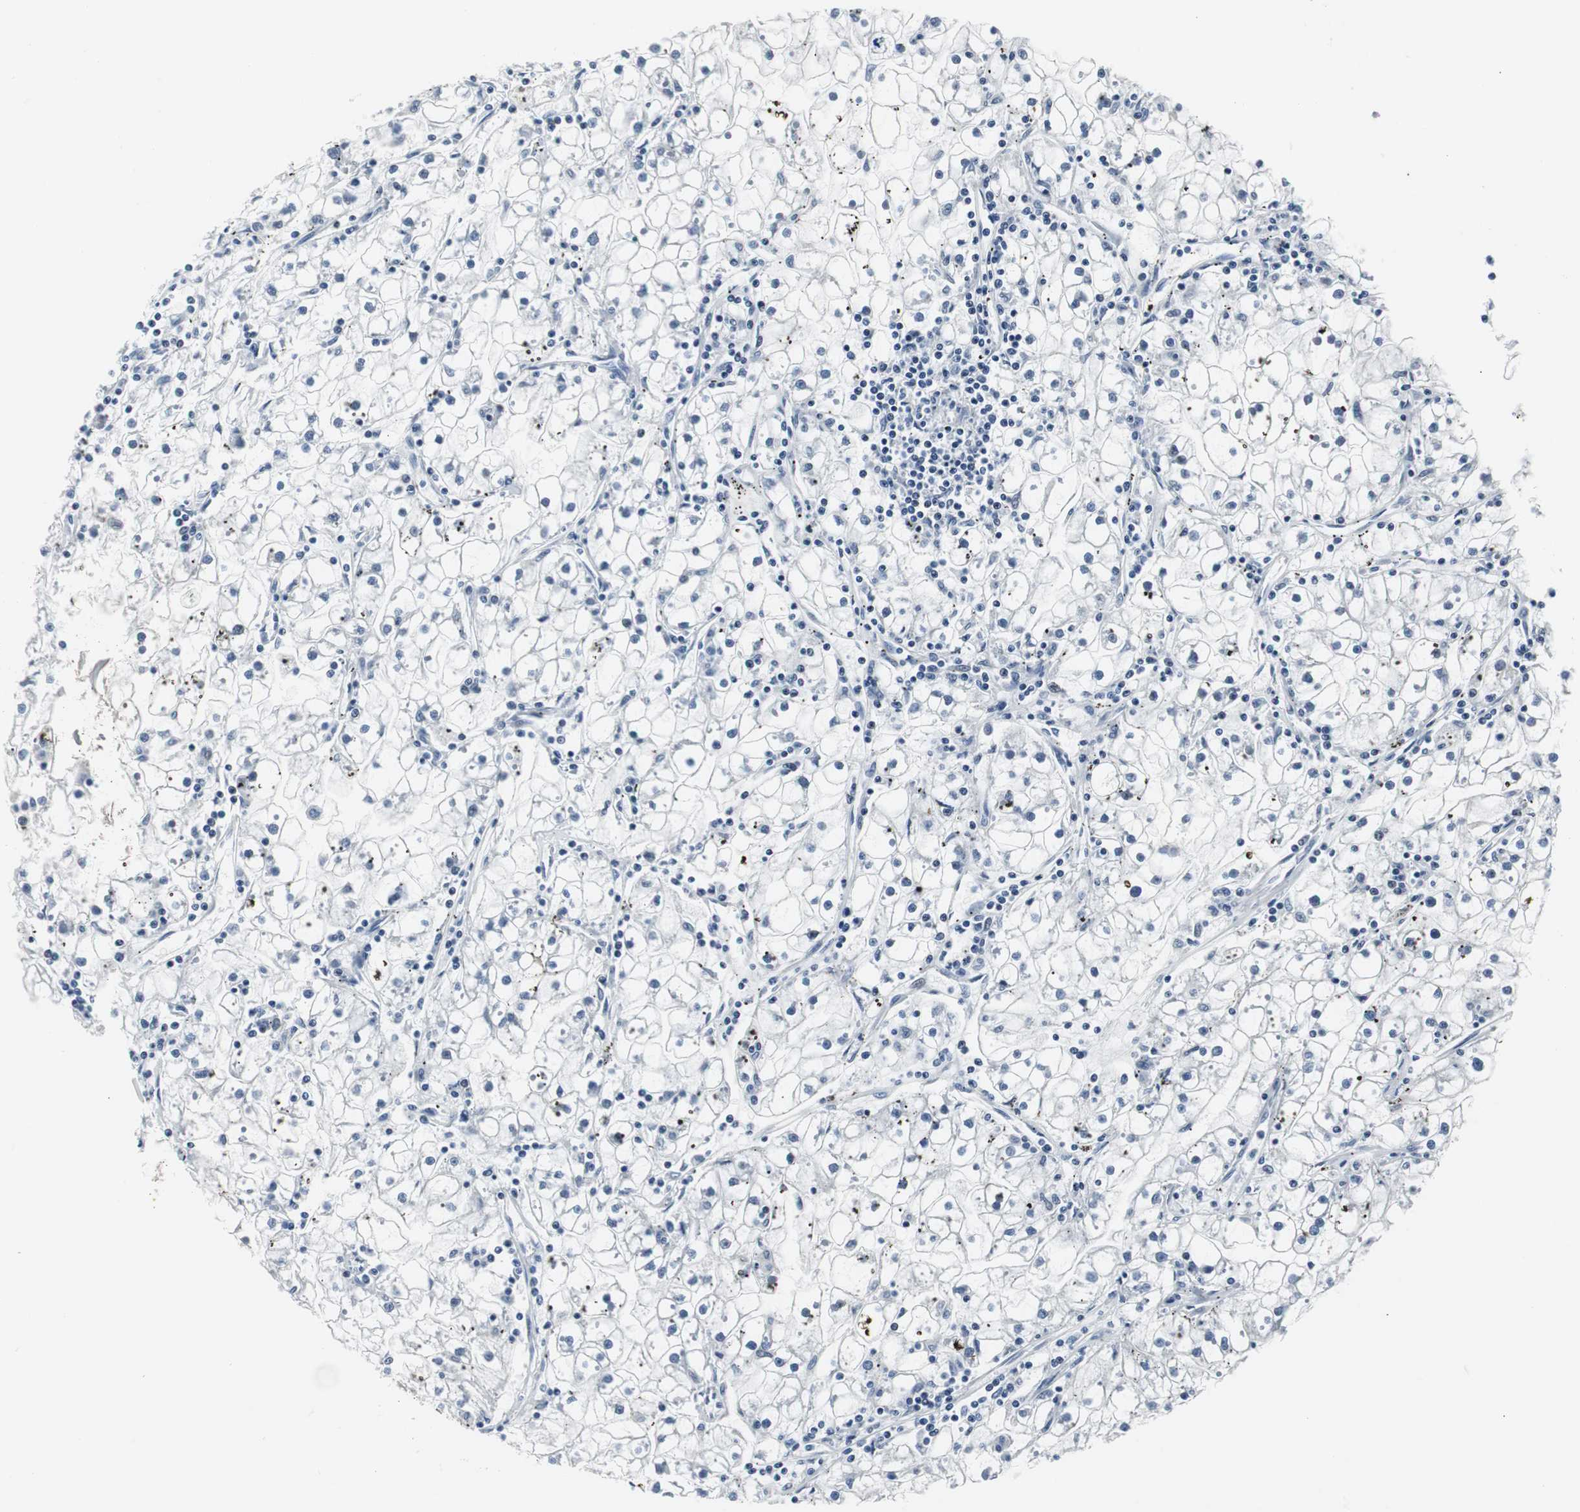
{"staining": {"intensity": "negative", "quantity": "none", "location": "none"}, "tissue": "renal cancer", "cell_type": "Tumor cells", "image_type": "cancer", "snomed": [{"axis": "morphology", "description": "Adenocarcinoma, NOS"}, {"axis": "topography", "description": "Kidney"}], "caption": "Immunohistochemistry photomicrograph of renal adenocarcinoma stained for a protein (brown), which exhibits no staining in tumor cells. (Brightfield microscopy of DAB immunohistochemistry (IHC) at high magnification).", "gene": "DOK1", "patient": {"sex": "male", "age": 56}}